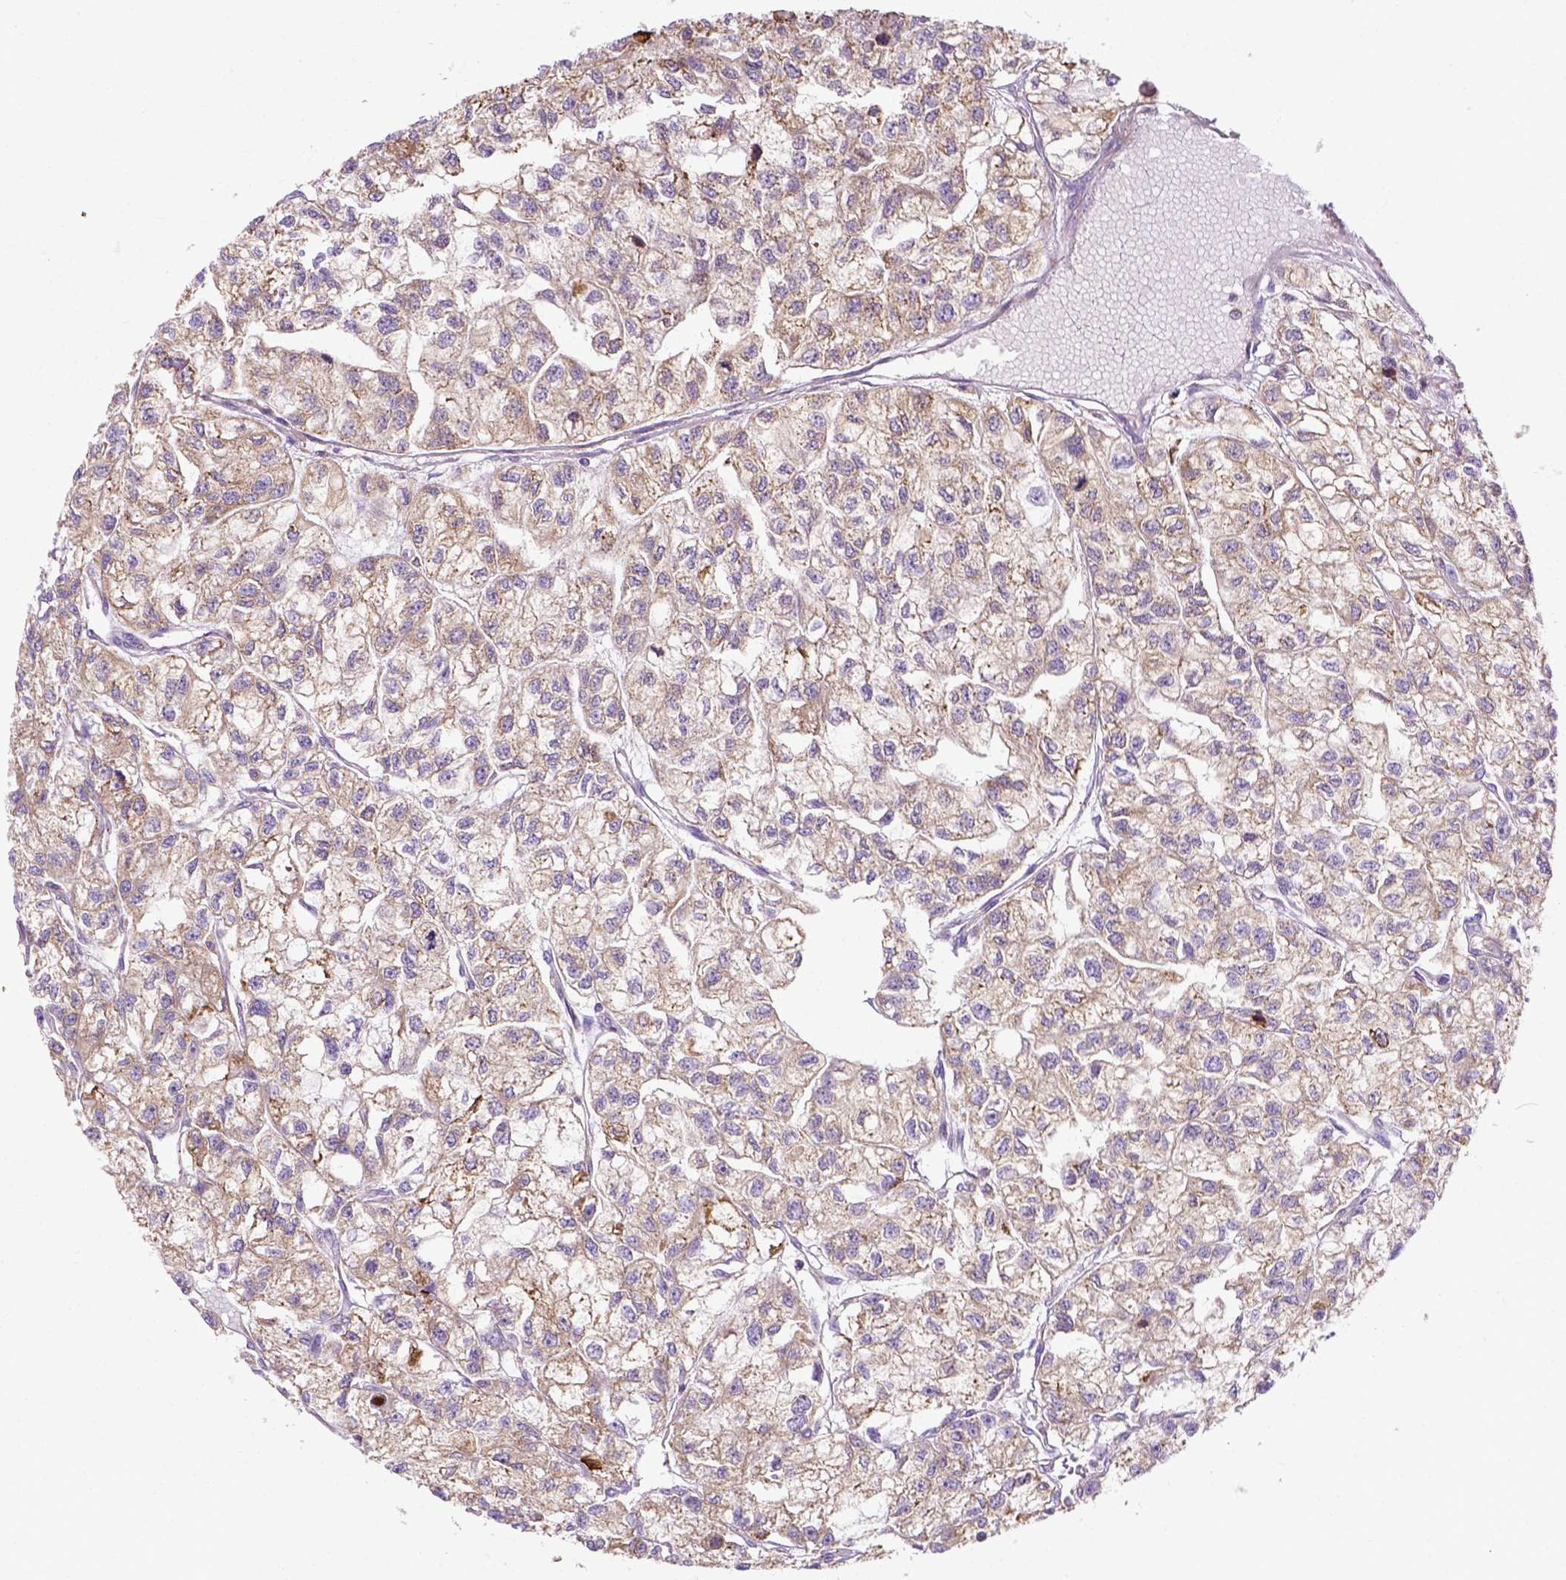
{"staining": {"intensity": "moderate", "quantity": ">75%", "location": "cytoplasmic/membranous"}, "tissue": "renal cancer", "cell_type": "Tumor cells", "image_type": "cancer", "snomed": [{"axis": "morphology", "description": "Adenocarcinoma, NOS"}, {"axis": "topography", "description": "Kidney"}], "caption": "Brown immunohistochemical staining in renal cancer (adenocarcinoma) reveals moderate cytoplasmic/membranous staining in about >75% of tumor cells.", "gene": "PLK4", "patient": {"sex": "male", "age": 56}}